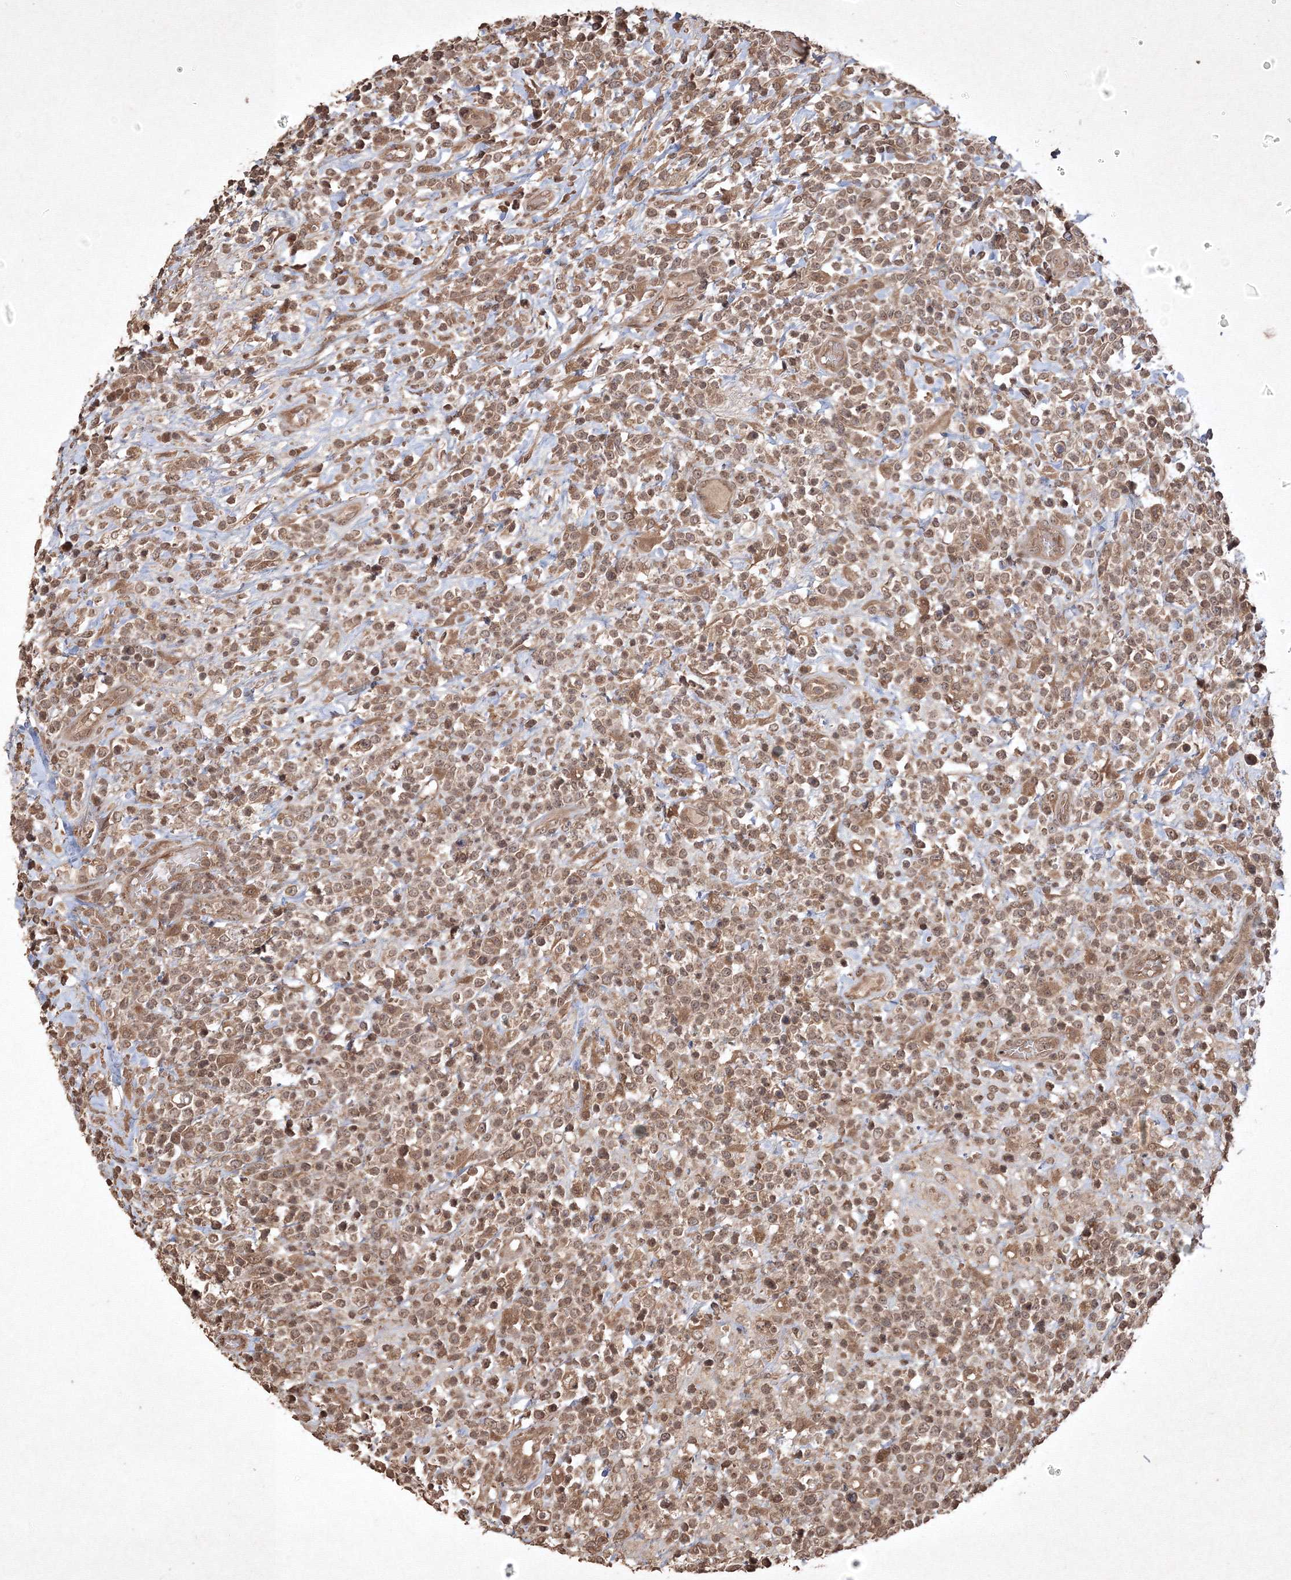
{"staining": {"intensity": "moderate", "quantity": ">75%", "location": "cytoplasmic/membranous,nuclear"}, "tissue": "lymphoma", "cell_type": "Tumor cells", "image_type": "cancer", "snomed": [{"axis": "morphology", "description": "Malignant lymphoma, non-Hodgkin's type, High grade"}, {"axis": "topography", "description": "Colon"}], "caption": "This is an image of immunohistochemistry staining of lymphoma, which shows moderate staining in the cytoplasmic/membranous and nuclear of tumor cells.", "gene": "PELI3", "patient": {"sex": "female", "age": 53}}